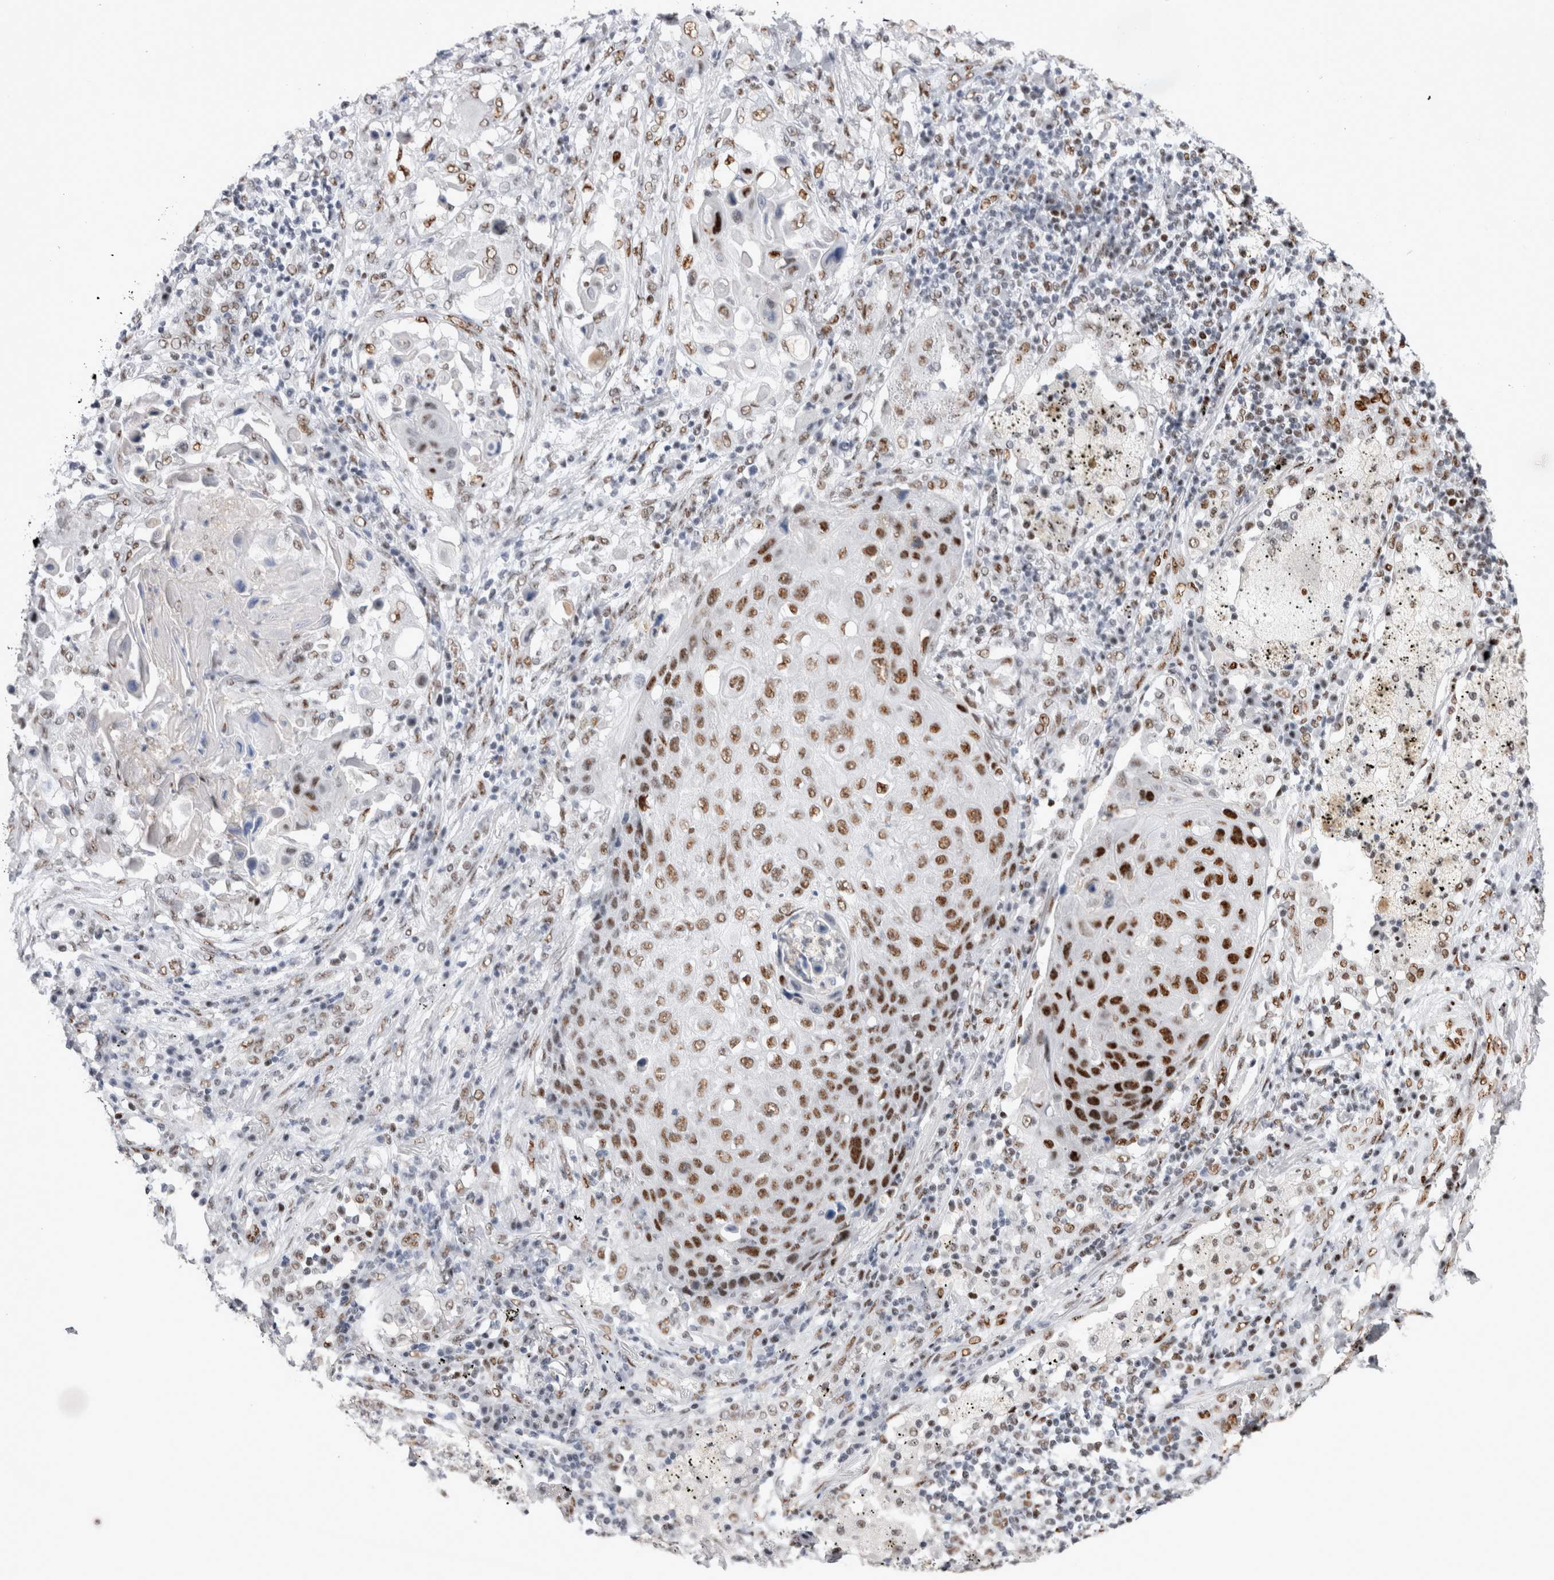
{"staining": {"intensity": "strong", "quantity": ">75%", "location": "nuclear"}, "tissue": "lung cancer", "cell_type": "Tumor cells", "image_type": "cancer", "snomed": [{"axis": "morphology", "description": "Squamous cell carcinoma, NOS"}, {"axis": "topography", "description": "Lung"}], "caption": "The image demonstrates staining of lung cancer, revealing strong nuclear protein expression (brown color) within tumor cells. (DAB (3,3'-diaminobenzidine) IHC, brown staining for protein, blue staining for nuclei).", "gene": "RBM6", "patient": {"sex": "female", "age": 63}}